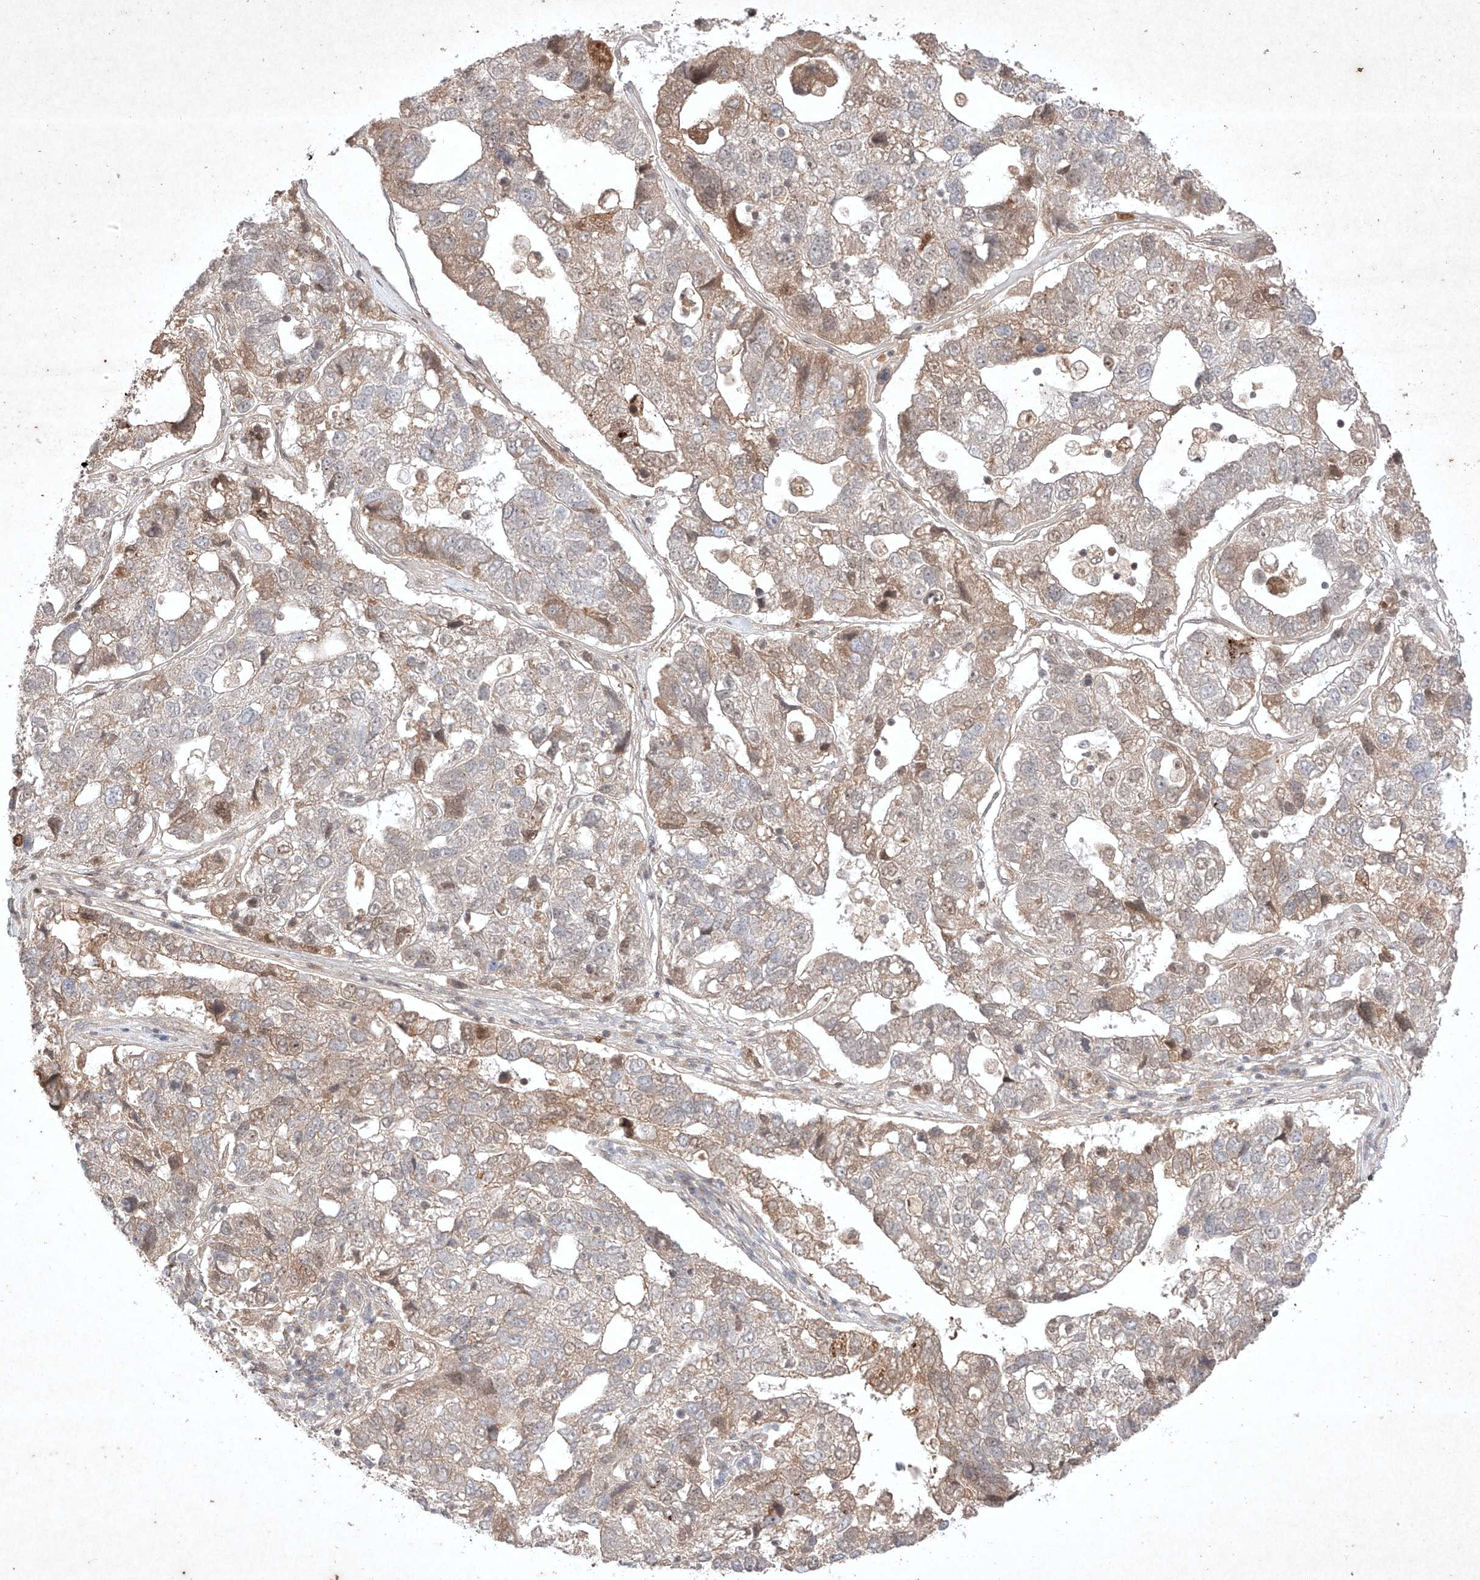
{"staining": {"intensity": "moderate", "quantity": "<25%", "location": "cytoplasmic/membranous"}, "tissue": "pancreatic cancer", "cell_type": "Tumor cells", "image_type": "cancer", "snomed": [{"axis": "morphology", "description": "Adenocarcinoma, NOS"}, {"axis": "topography", "description": "Pancreas"}], "caption": "Pancreatic adenocarcinoma stained with a protein marker displays moderate staining in tumor cells.", "gene": "RNF31", "patient": {"sex": "female", "age": 61}}